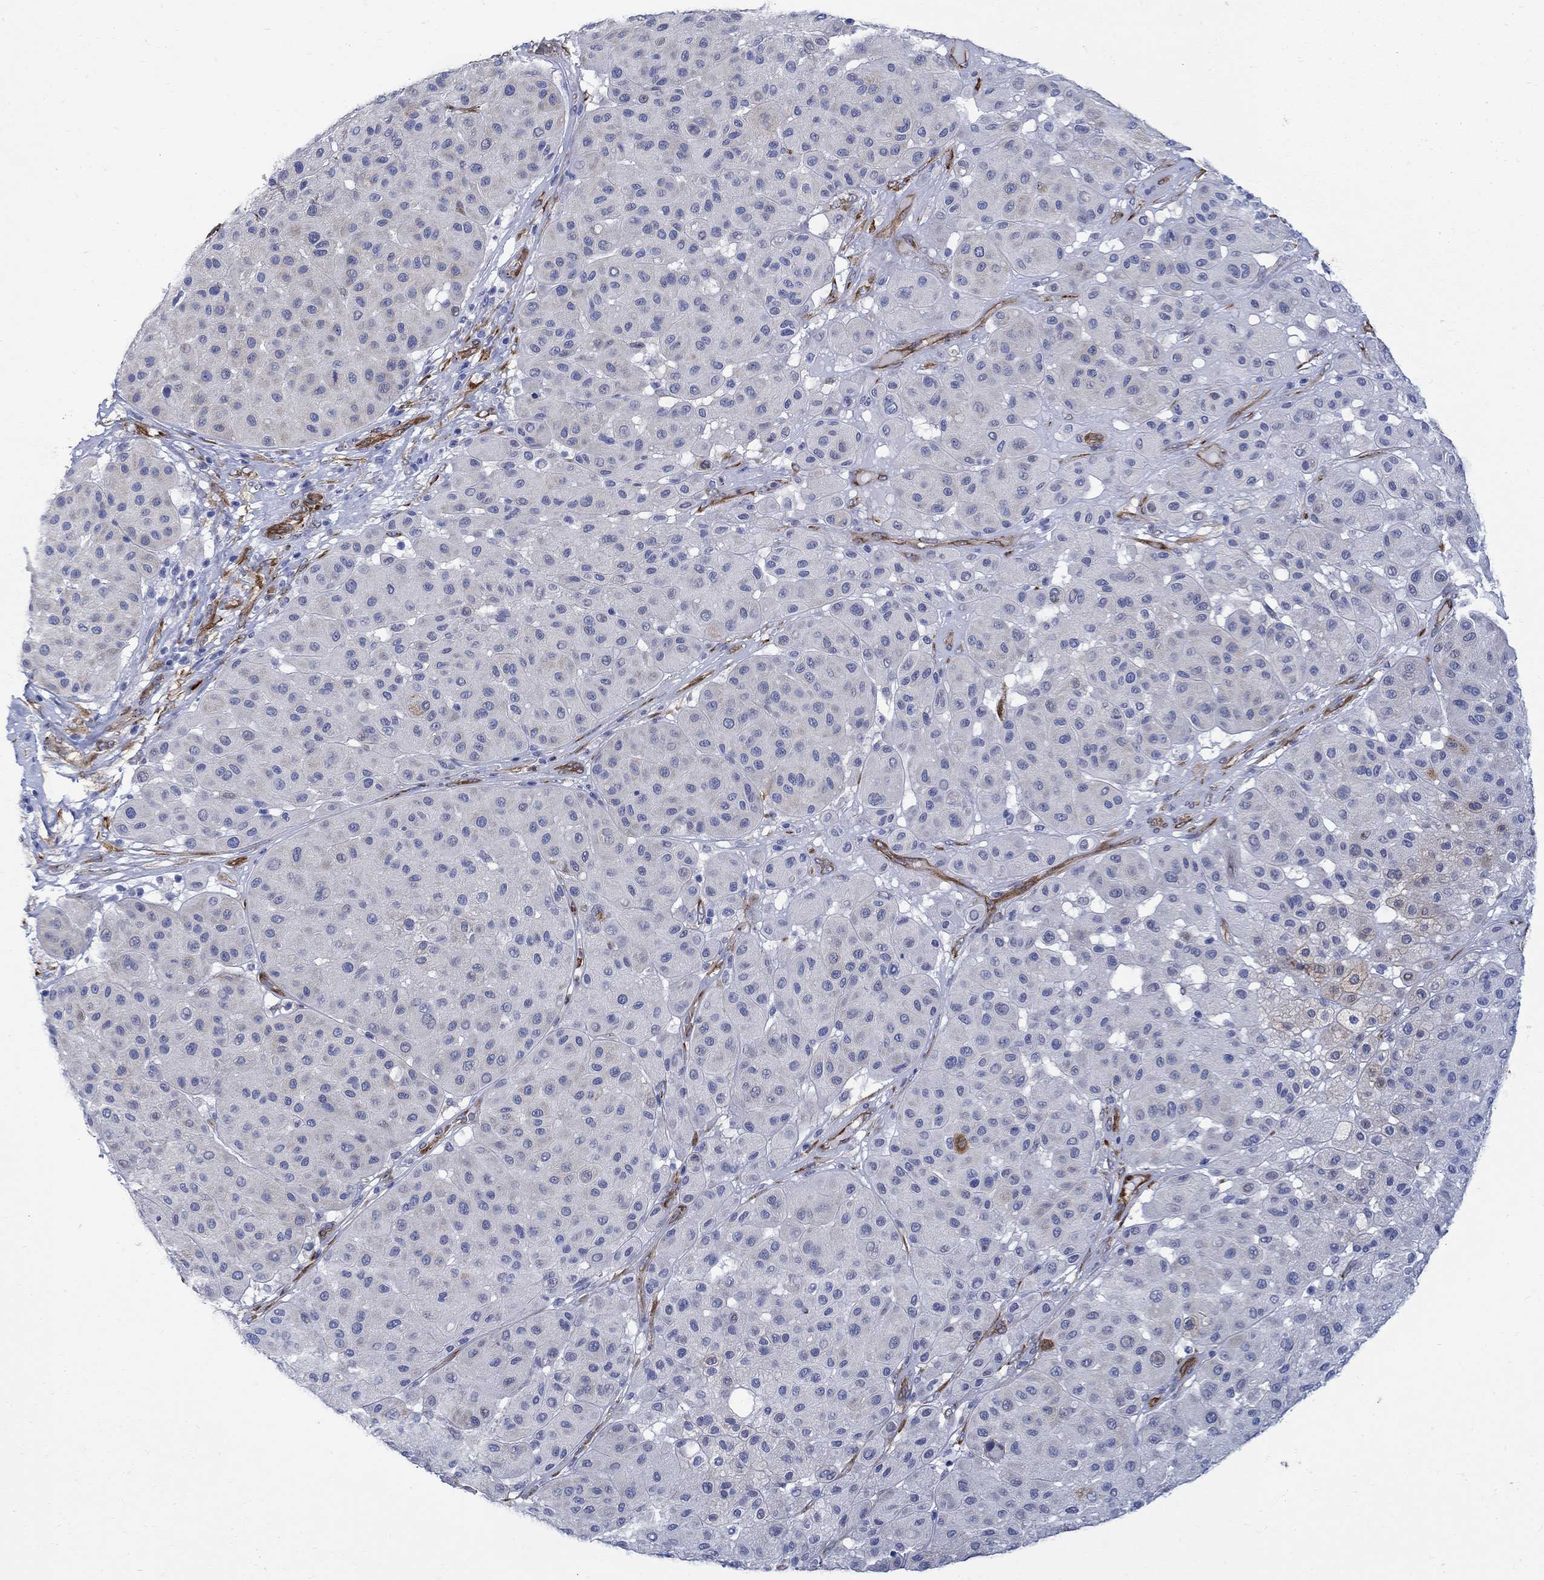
{"staining": {"intensity": "negative", "quantity": "none", "location": "none"}, "tissue": "melanoma", "cell_type": "Tumor cells", "image_type": "cancer", "snomed": [{"axis": "morphology", "description": "Malignant melanoma, Metastatic site"}, {"axis": "topography", "description": "Smooth muscle"}], "caption": "A high-resolution image shows immunohistochemistry staining of malignant melanoma (metastatic site), which demonstrates no significant staining in tumor cells. (DAB (3,3'-diaminobenzidine) immunohistochemistry with hematoxylin counter stain).", "gene": "TGM2", "patient": {"sex": "male", "age": 41}}